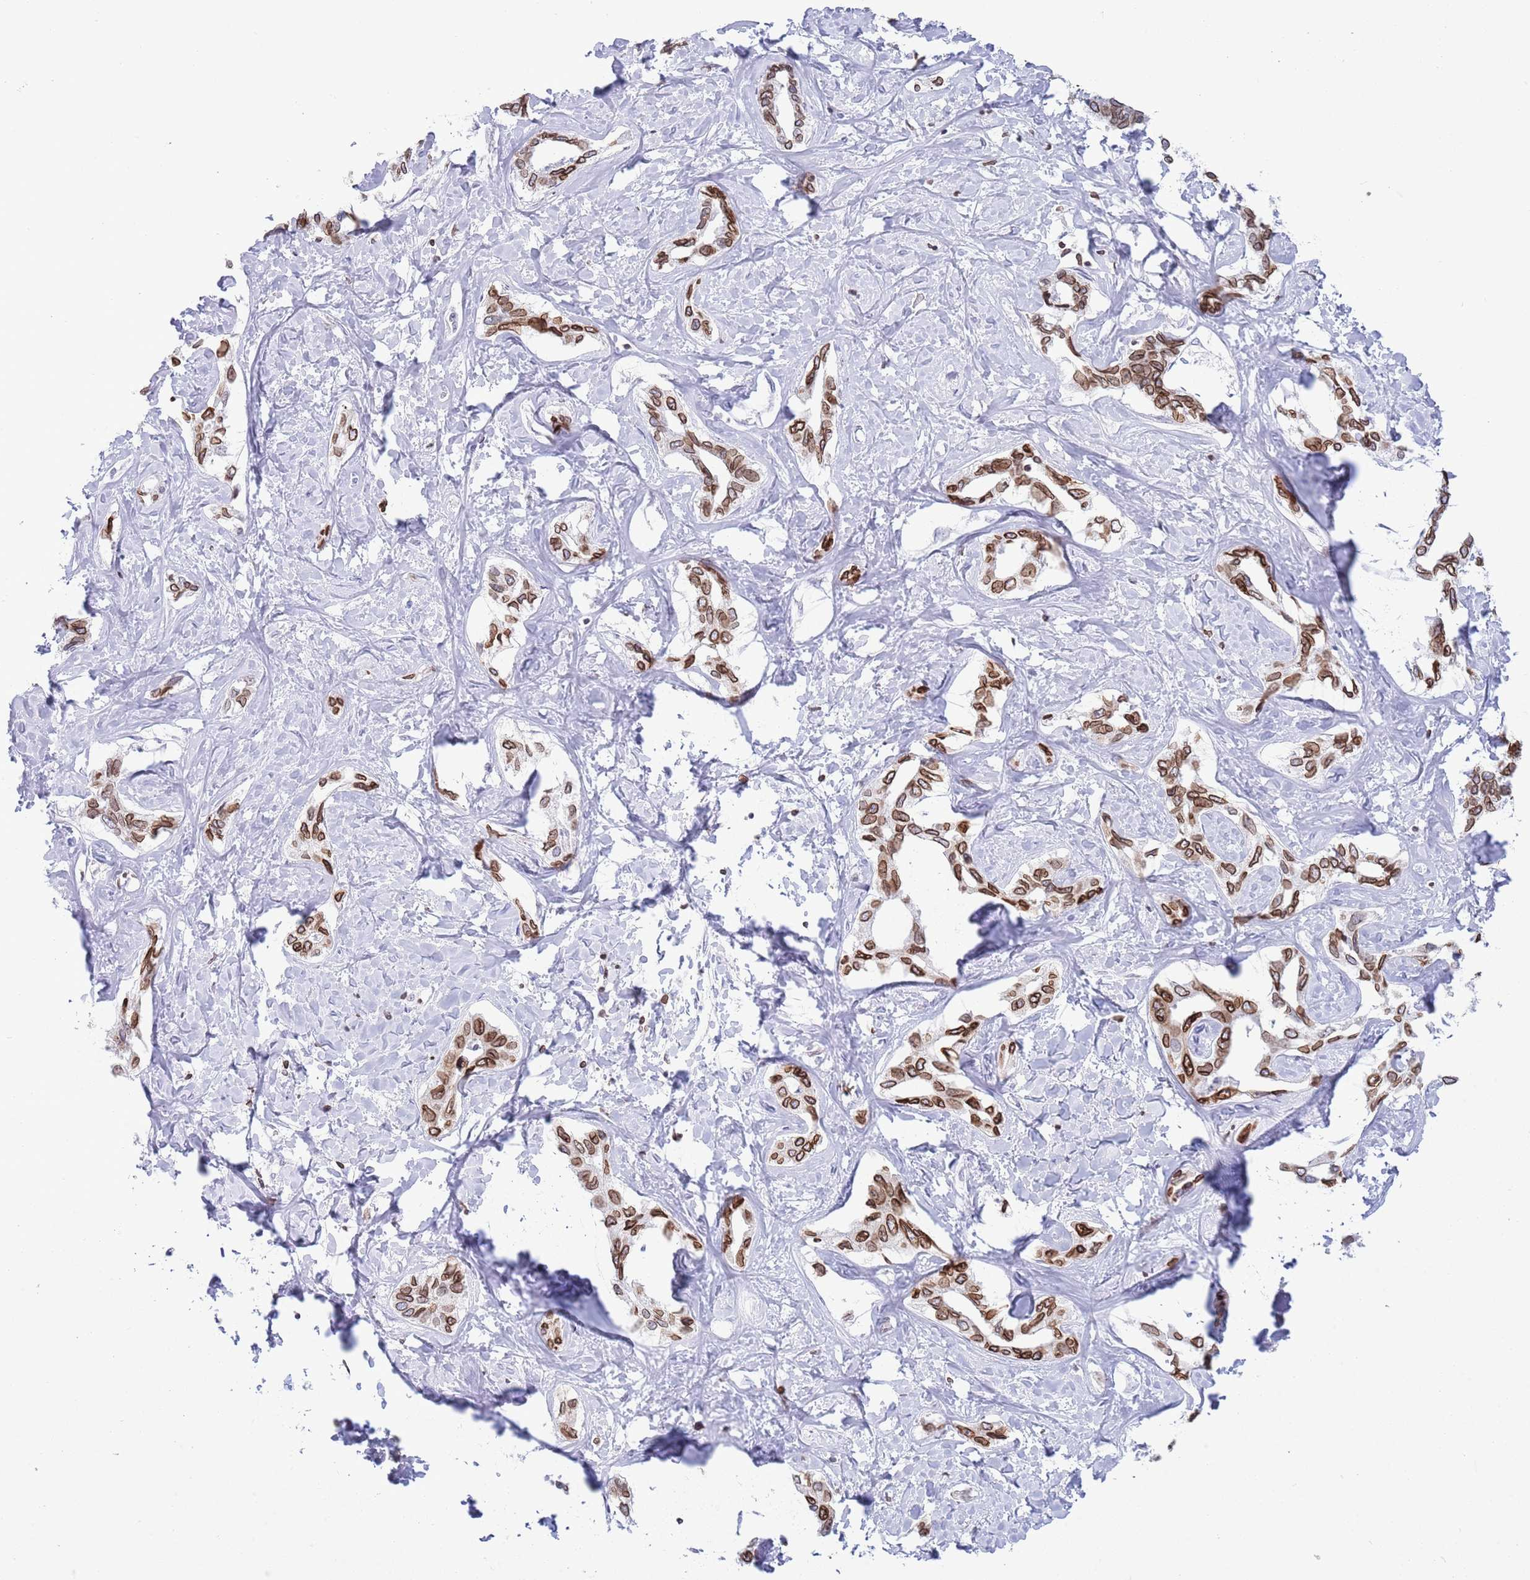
{"staining": {"intensity": "strong", "quantity": ">75%", "location": "cytoplasmic/membranous,nuclear"}, "tissue": "liver cancer", "cell_type": "Tumor cells", "image_type": "cancer", "snomed": [{"axis": "morphology", "description": "Cholangiocarcinoma"}, {"axis": "topography", "description": "Liver"}], "caption": "Human liver cancer stained with a brown dye displays strong cytoplasmic/membranous and nuclear positive positivity in approximately >75% of tumor cells.", "gene": "LBR", "patient": {"sex": "male", "age": 59}}